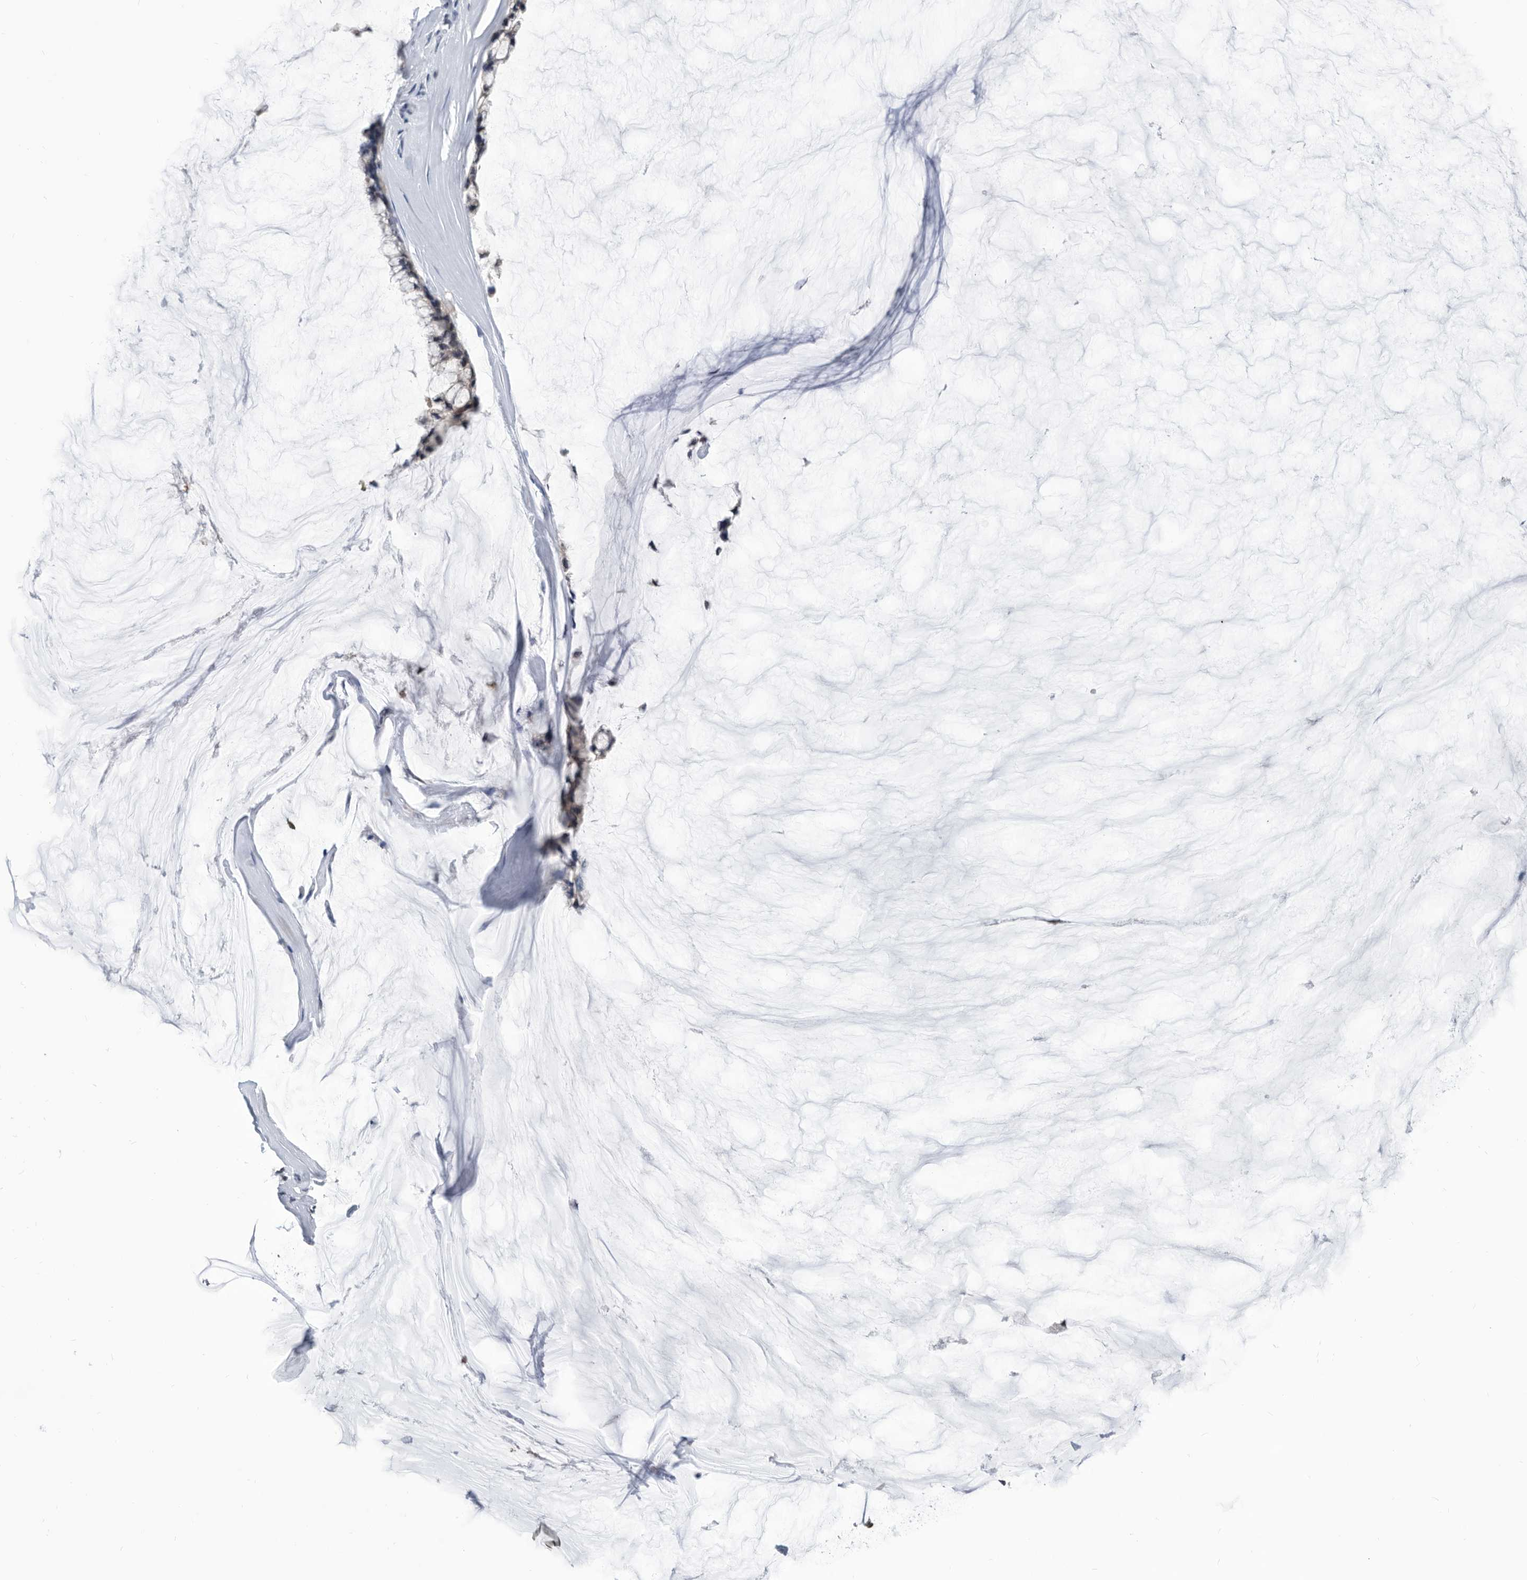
{"staining": {"intensity": "negative", "quantity": "none", "location": "none"}, "tissue": "ovarian cancer", "cell_type": "Tumor cells", "image_type": "cancer", "snomed": [{"axis": "morphology", "description": "Cystadenocarcinoma, mucinous, NOS"}, {"axis": "topography", "description": "Ovary"}], "caption": "Histopathology image shows no significant protein staining in tumor cells of mucinous cystadenocarcinoma (ovarian).", "gene": "TSTD1", "patient": {"sex": "female", "age": 39}}